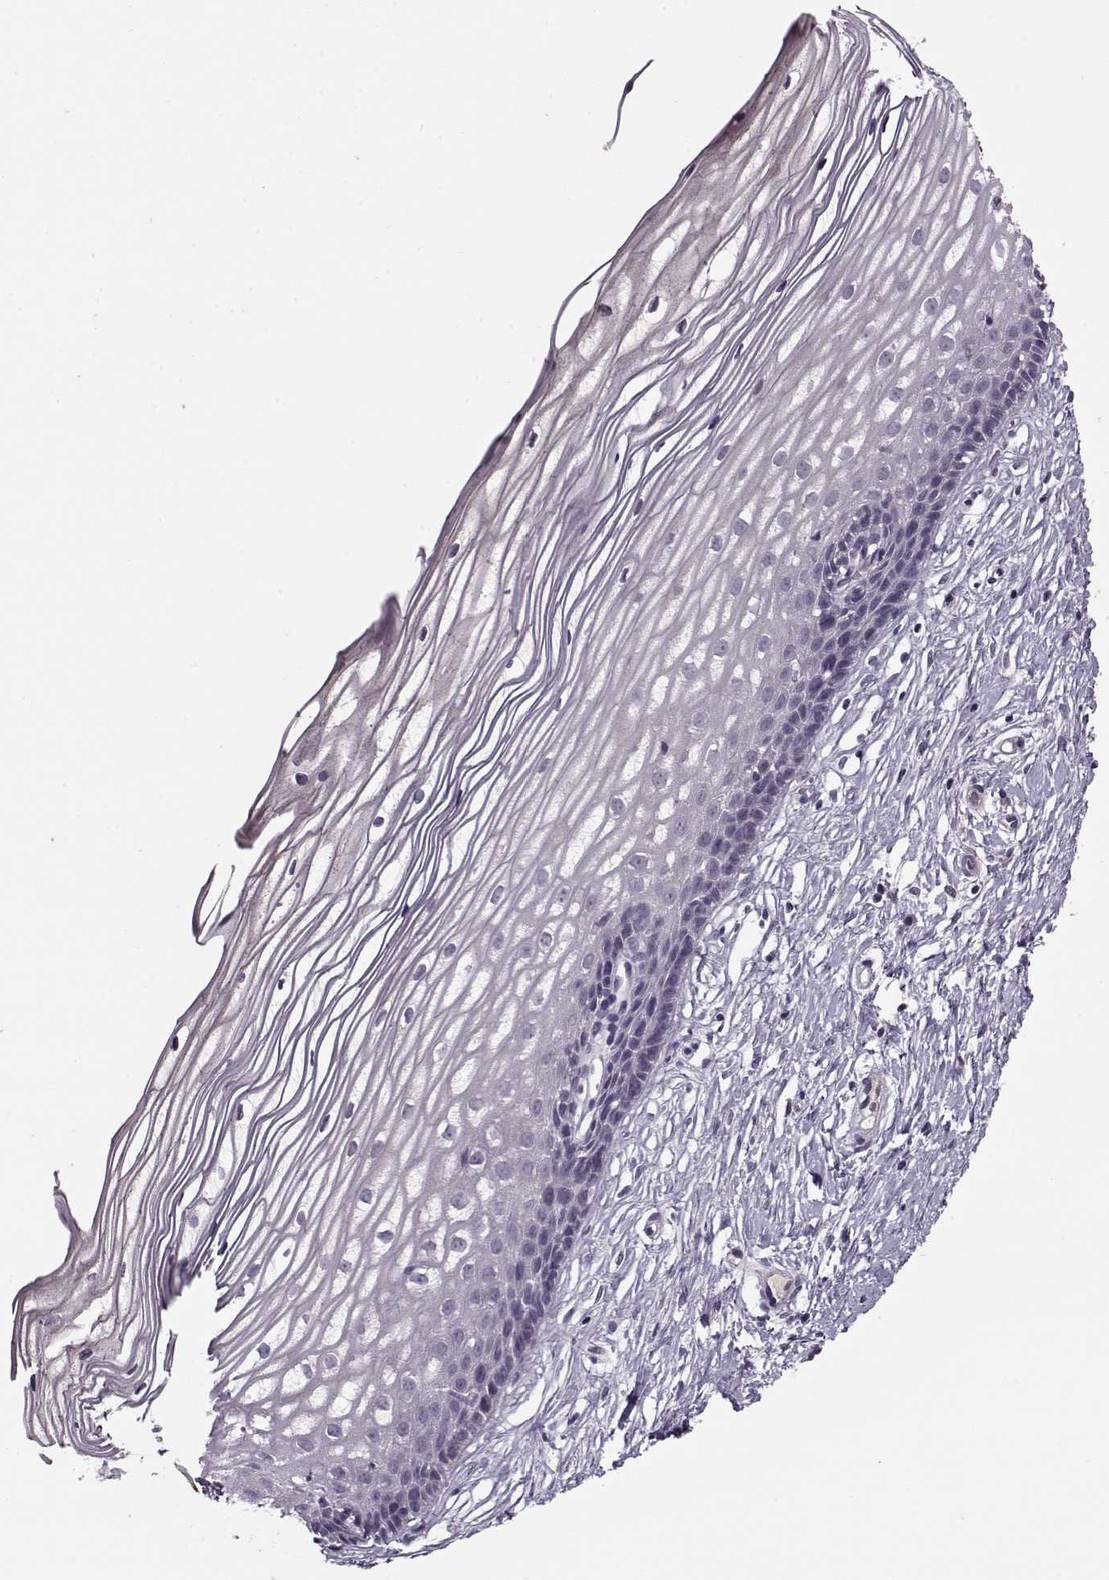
{"staining": {"intensity": "negative", "quantity": "none", "location": "none"}, "tissue": "cervix", "cell_type": "Glandular cells", "image_type": "normal", "snomed": [{"axis": "morphology", "description": "Normal tissue, NOS"}, {"axis": "topography", "description": "Cervix"}], "caption": "High magnification brightfield microscopy of unremarkable cervix stained with DAB (brown) and counterstained with hematoxylin (blue): glandular cells show no significant staining. (DAB immunohistochemistry visualized using brightfield microscopy, high magnification).", "gene": "KRT9", "patient": {"sex": "female", "age": 40}}